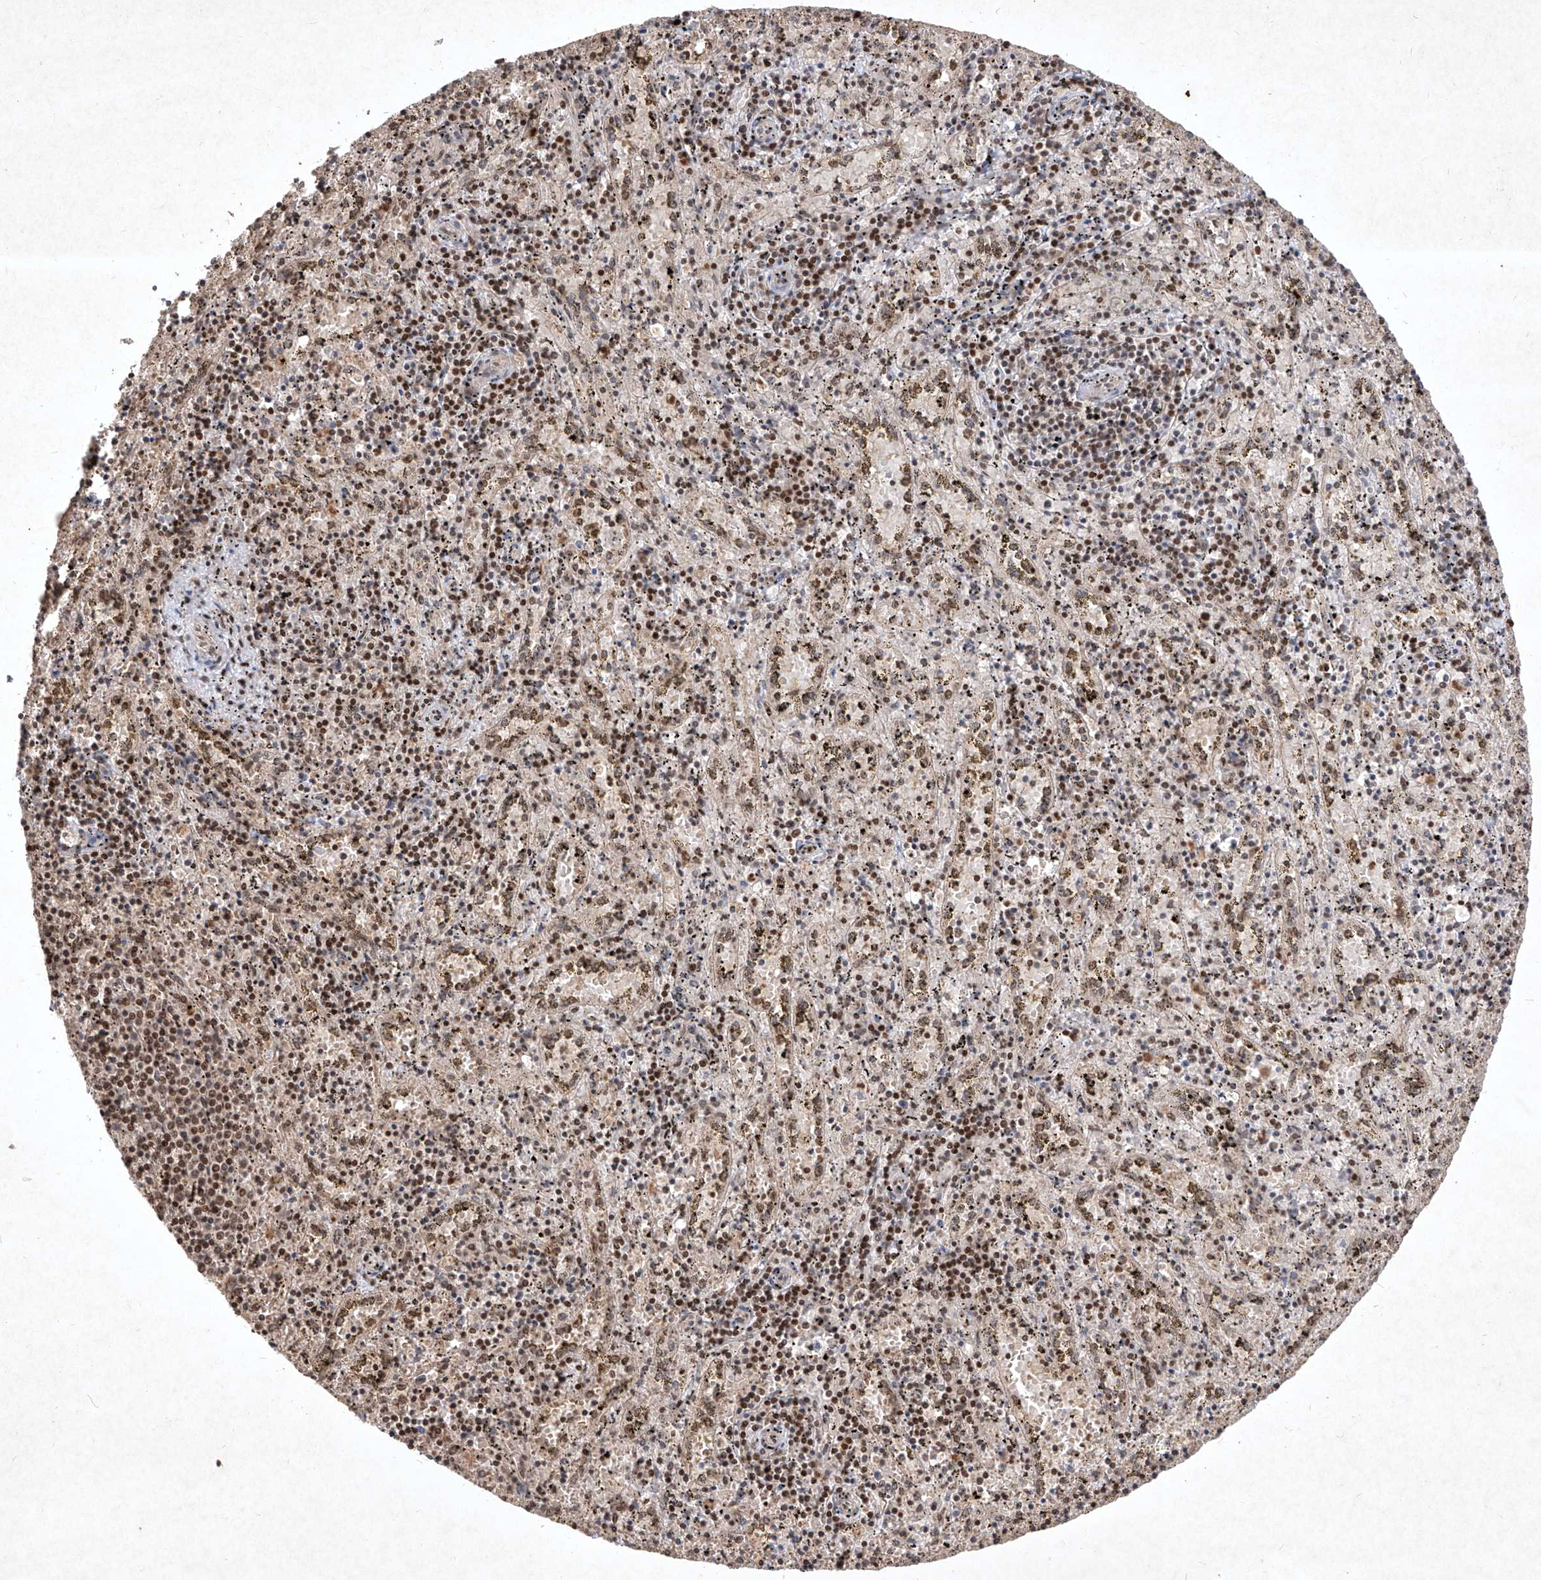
{"staining": {"intensity": "moderate", "quantity": ">75%", "location": "nuclear"}, "tissue": "spleen", "cell_type": "Cells in red pulp", "image_type": "normal", "snomed": [{"axis": "morphology", "description": "Normal tissue, NOS"}, {"axis": "topography", "description": "Spleen"}], "caption": "Immunohistochemical staining of benign human spleen shows moderate nuclear protein expression in approximately >75% of cells in red pulp.", "gene": "IRF2", "patient": {"sex": "male", "age": 11}}